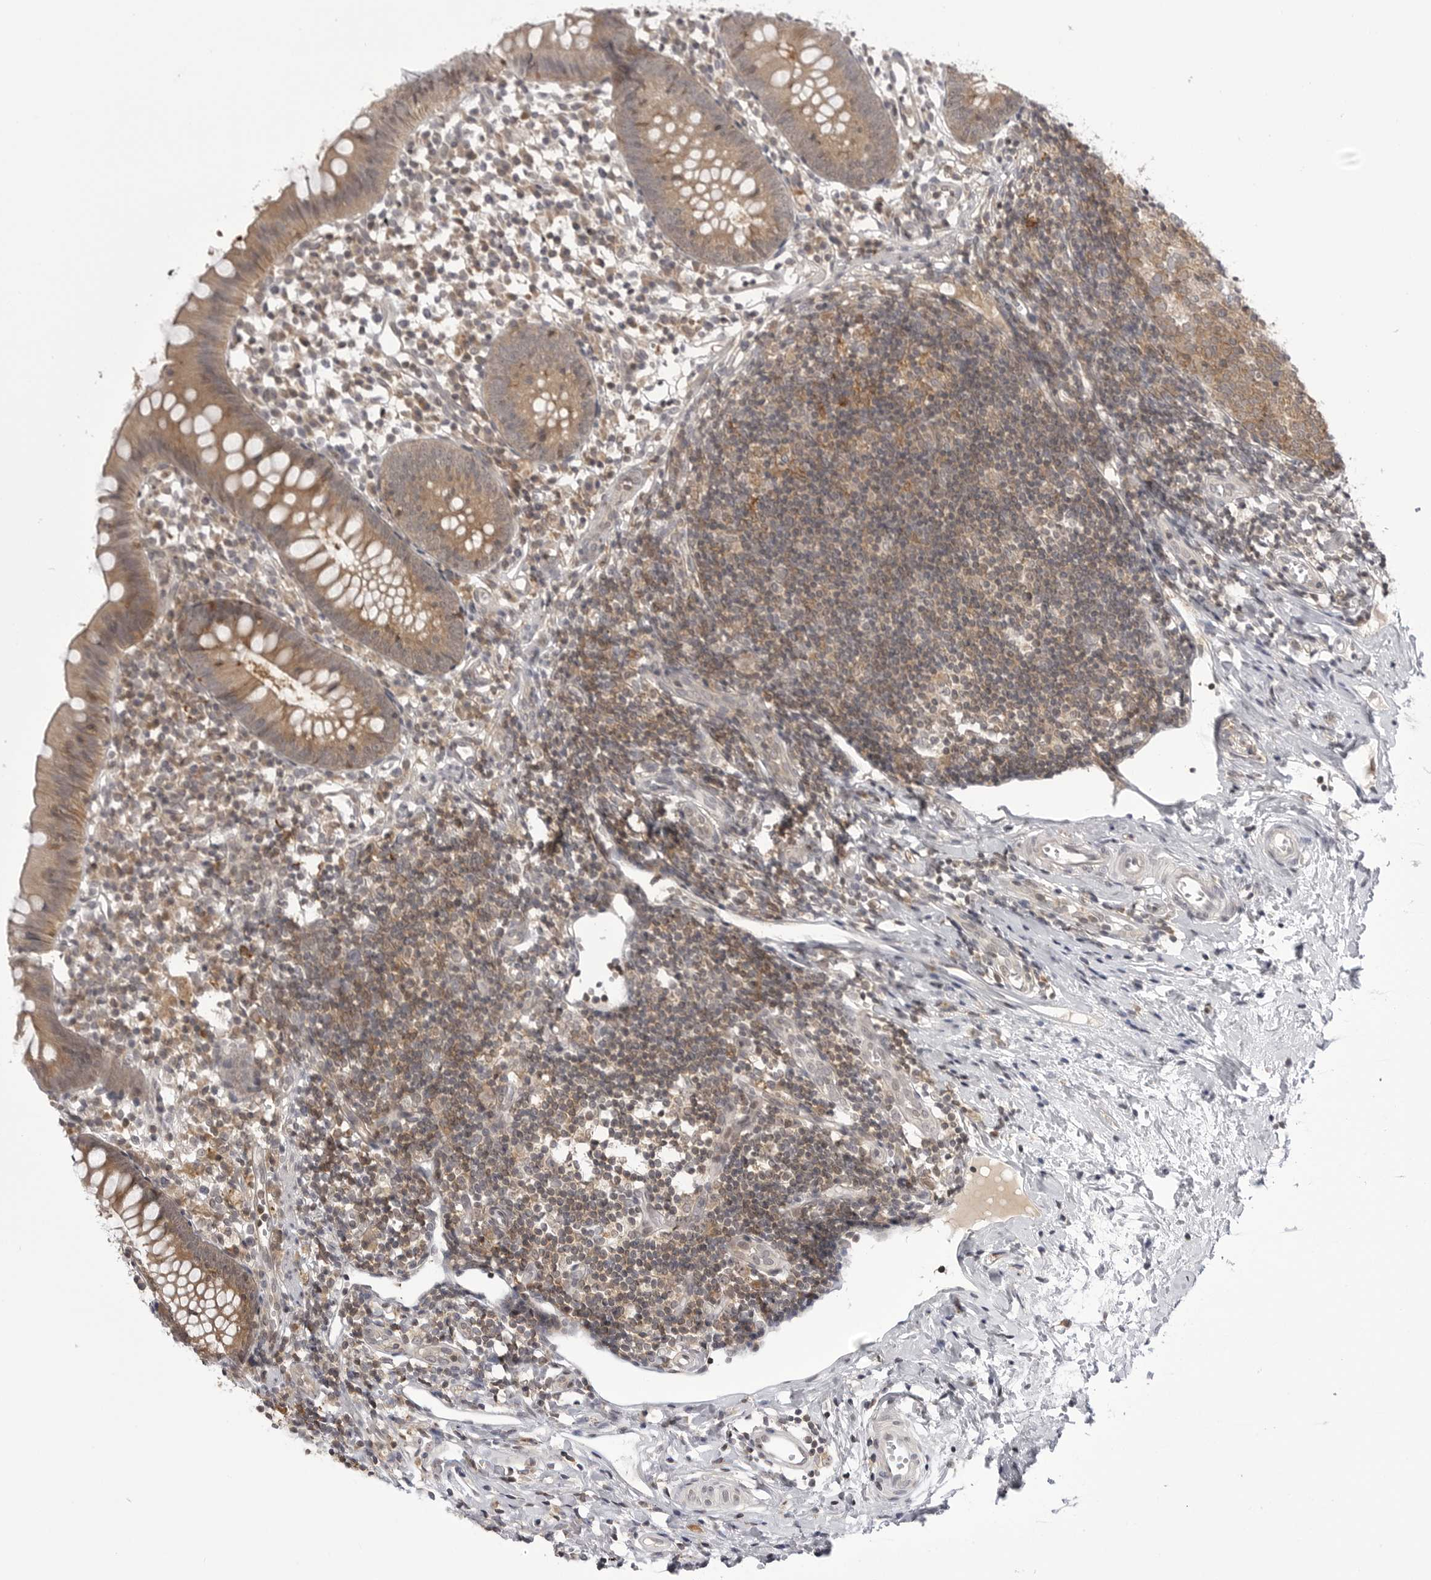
{"staining": {"intensity": "moderate", "quantity": ">75%", "location": "cytoplasmic/membranous"}, "tissue": "appendix", "cell_type": "Glandular cells", "image_type": "normal", "snomed": [{"axis": "morphology", "description": "Normal tissue, NOS"}, {"axis": "topography", "description": "Appendix"}], "caption": "Approximately >75% of glandular cells in benign human appendix show moderate cytoplasmic/membranous protein positivity as visualized by brown immunohistochemical staining.", "gene": "PTK2B", "patient": {"sex": "female", "age": 20}}